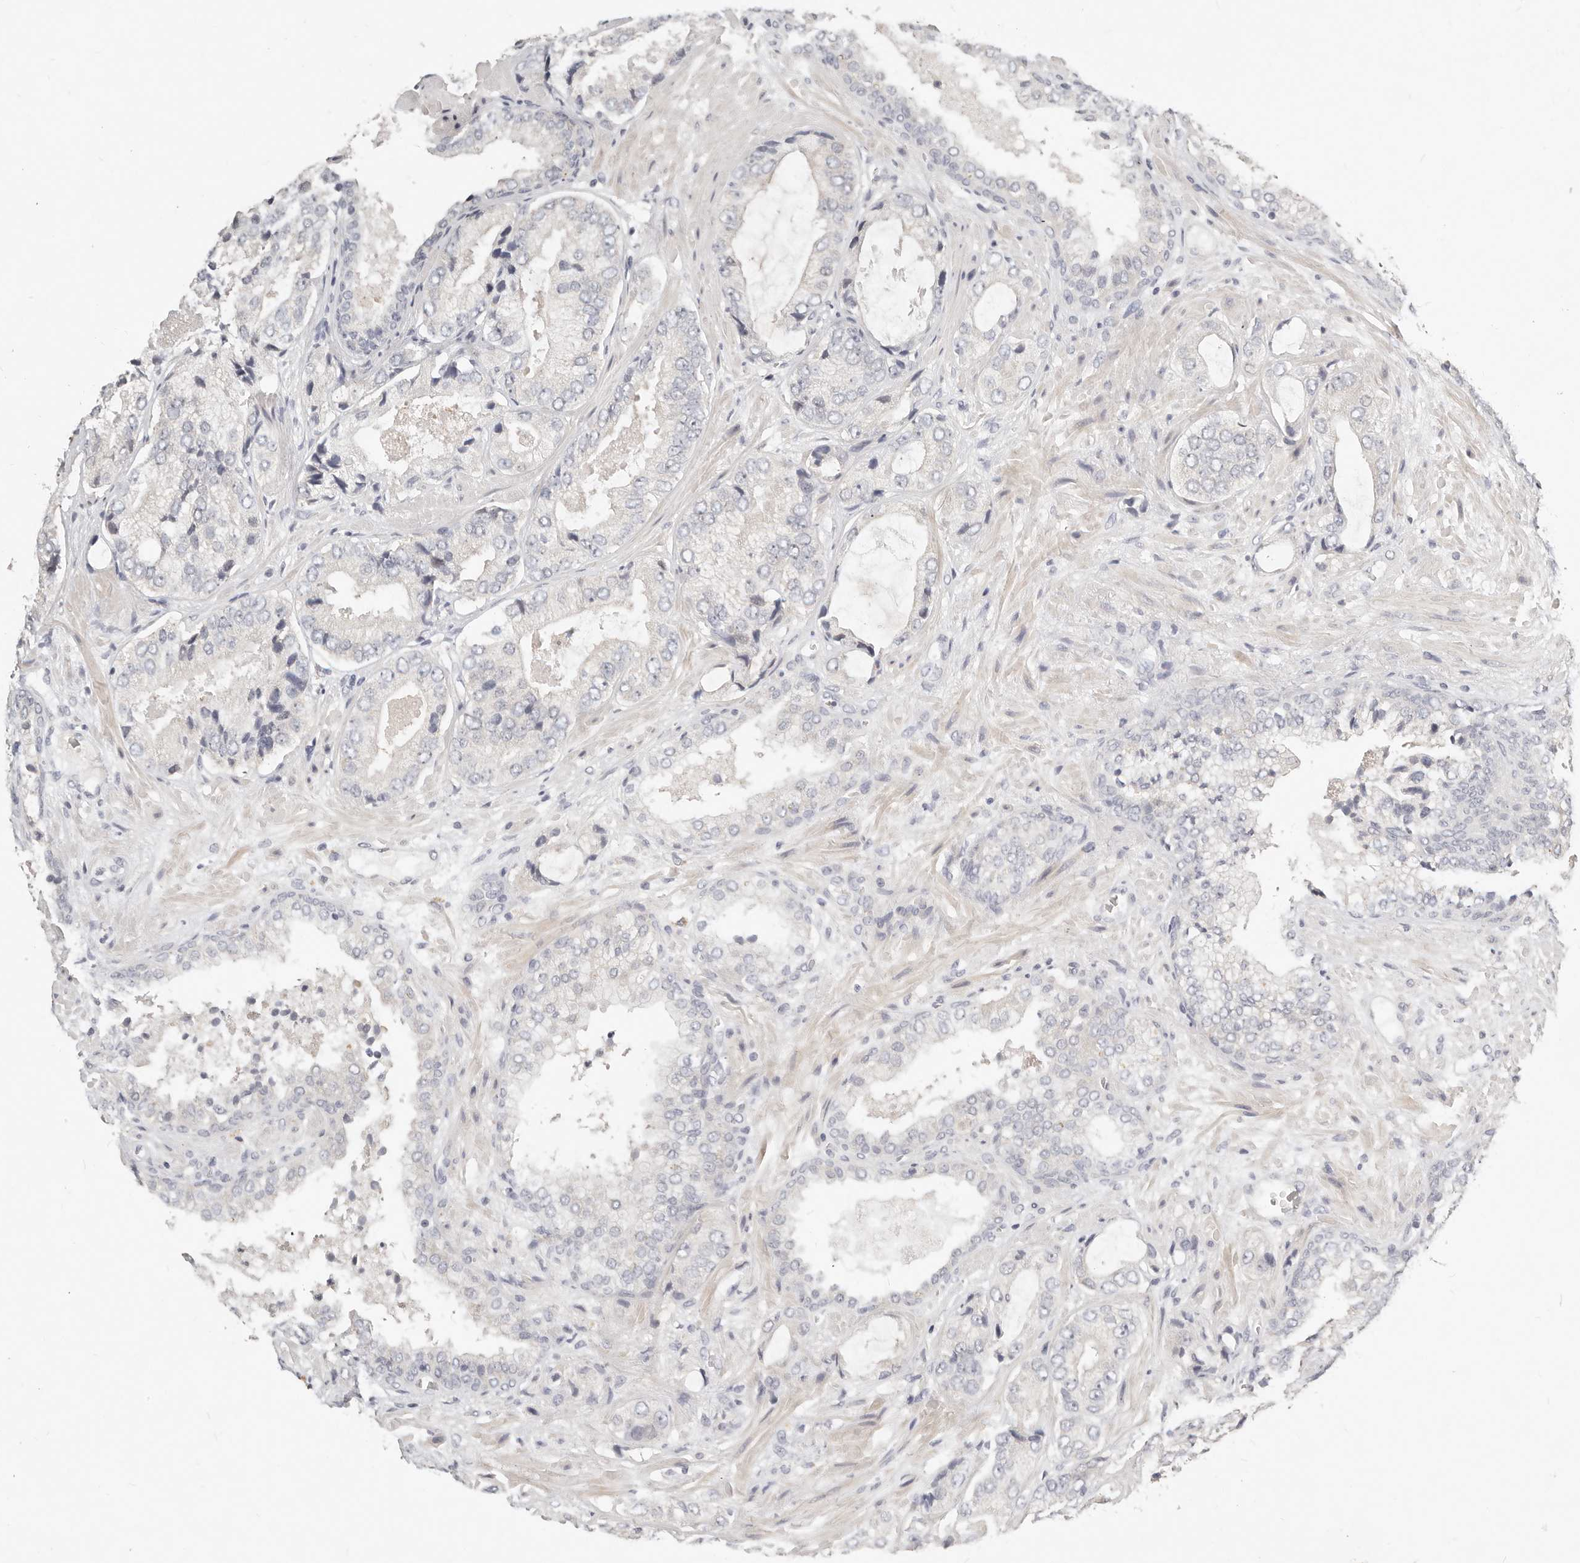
{"staining": {"intensity": "negative", "quantity": "none", "location": "none"}, "tissue": "prostate cancer", "cell_type": "Tumor cells", "image_type": "cancer", "snomed": [{"axis": "morphology", "description": "Normal tissue, NOS"}, {"axis": "morphology", "description": "Adenocarcinoma, High grade"}, {"axis": "topography", "description": "Prostate"}, {"axis": "topography", "description": "Peripheral nerve tissue"}], "caption": "Immunohistochemical staining of human prostate cancer shows no significant positivity in tumor cells.", "gene": "TMEM63B", "patient": {"sex": "male", "age": 59}}